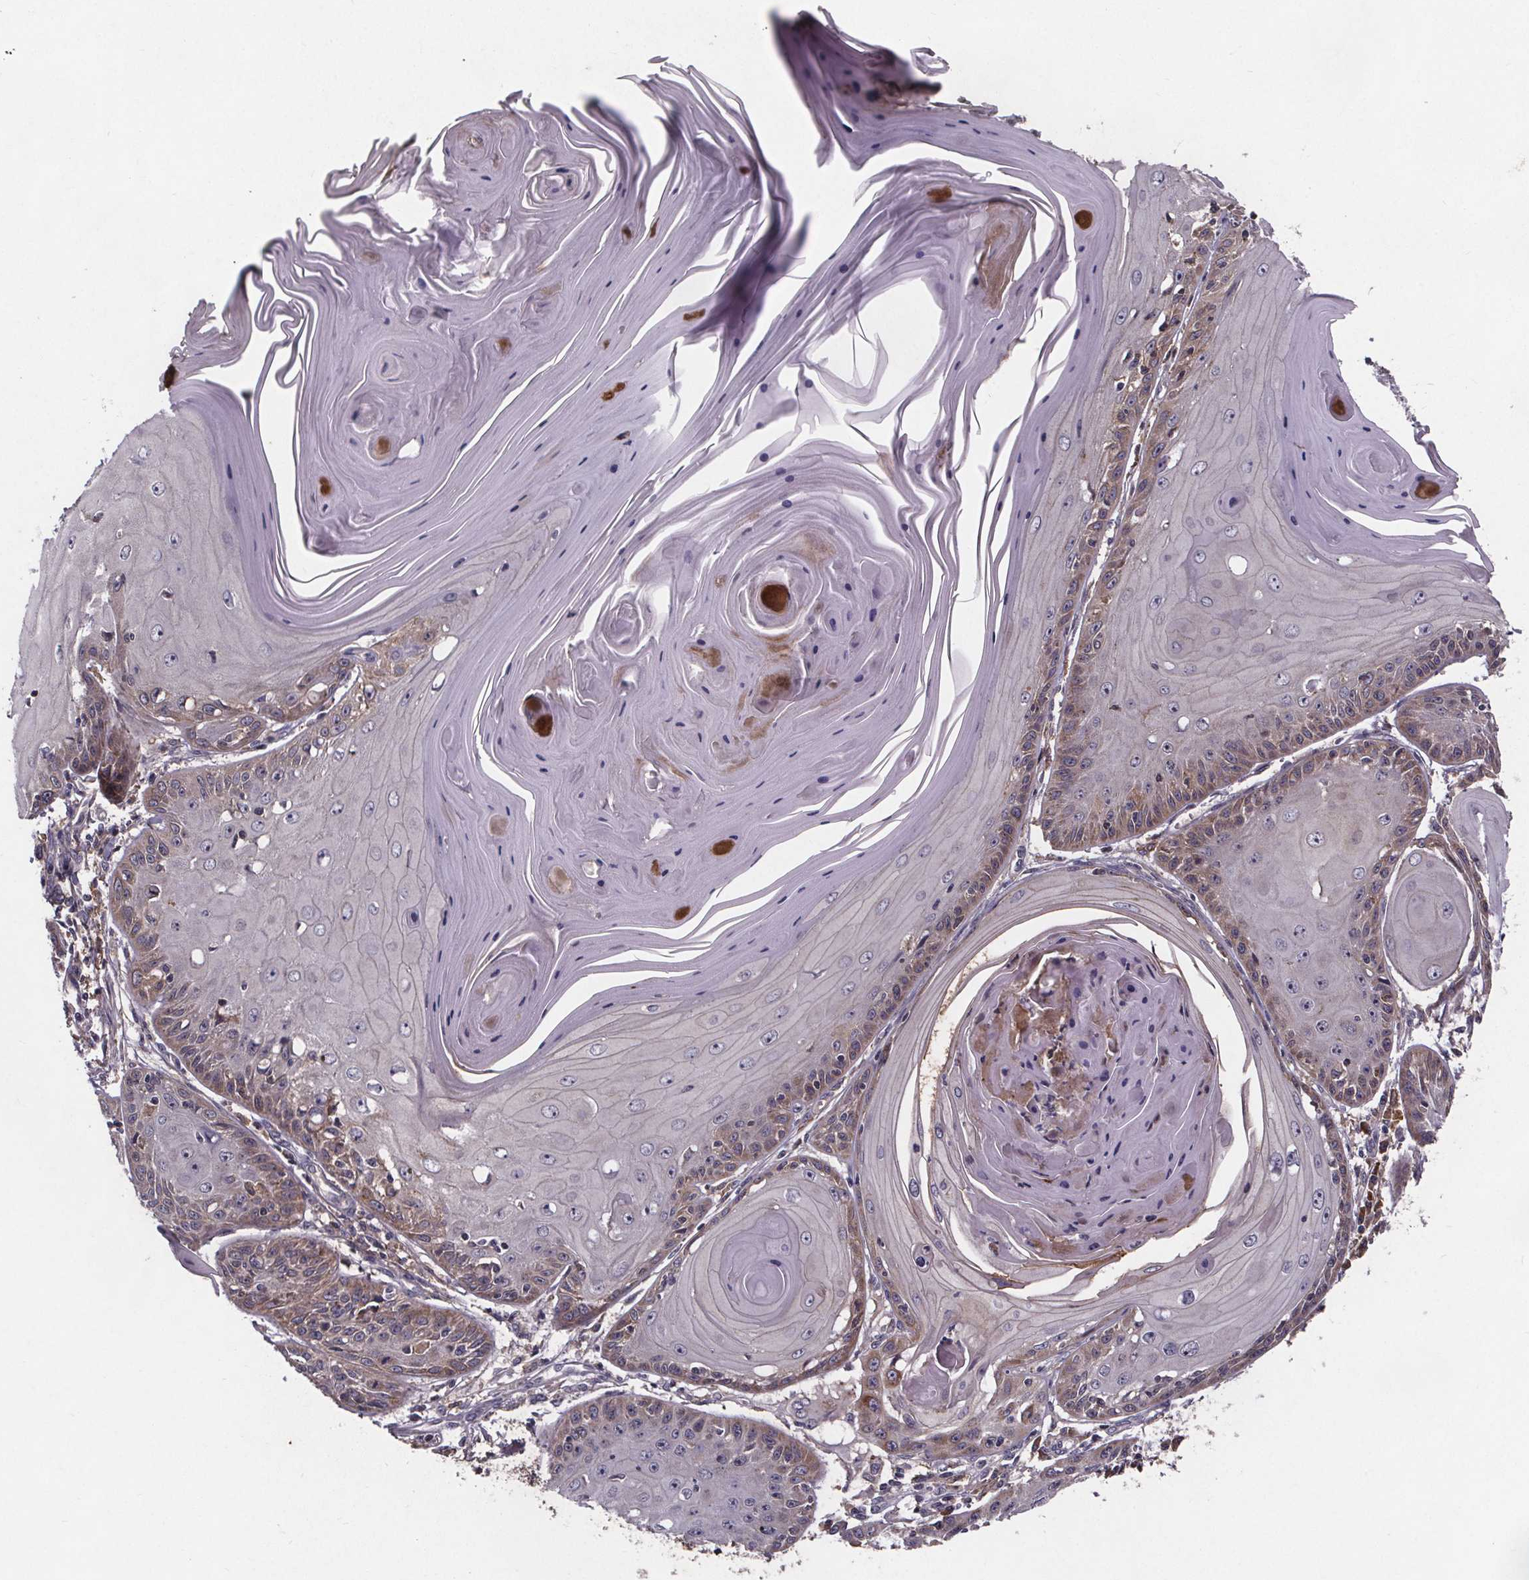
{"staining": {"intensity": "weak", "quantity": "25%-75%", "location": "cytoplasmic/membranous"}, "tissue": "skin cancer", "cell_type": "Tumor cells", "image_type": "cancer", "snomed": [{"axis": "morphology", "description": "Squamous cell carcinoma, NOS"}, {"axis": "topography", "description": "Skin"}, {"axis": "topography", "description": "Vulva"}], "caption": "Skin cancer stained with a protein marker demonstrates weak staining in tumor cells.", "gene": "FASTKD3", "patient": {"sex": "female", "age": 85}}